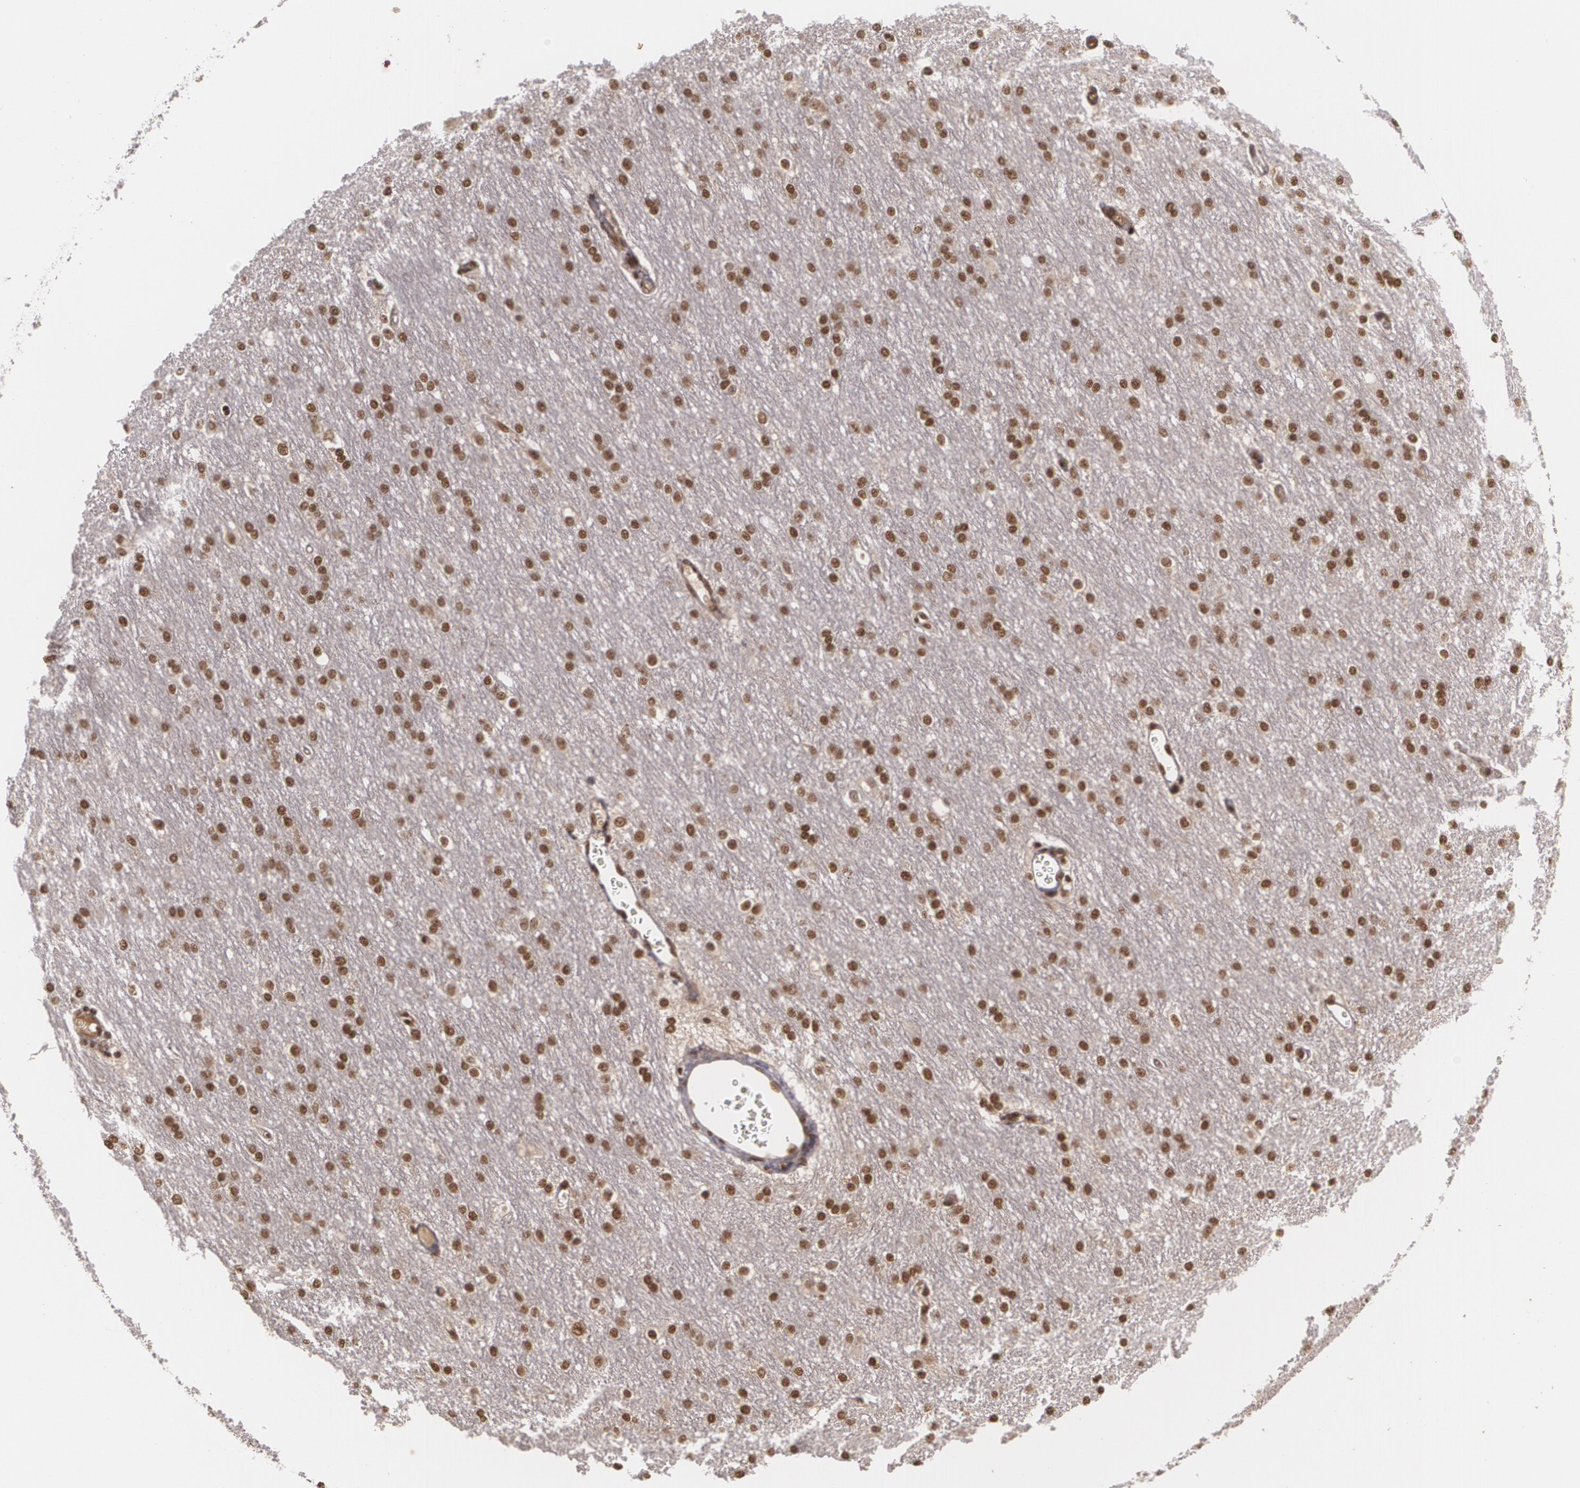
{"staining": {"intensity": "moderate", "quantity": ">75%", "location": "nuclear"}, "tissue": "cerebral cortex", "cell_type": "Endothelial cells", "image_type": "normal", "snomed": [{"axis": "morphology", "description": "Normal tissue, NOS"}, {"axis": "morphology", "description": "Inflammation, NOS"}, {"axis": "topography", "description": "Cerebral cortex"}], "caption": "Protein analysis of normal cerebral cortex demonstrates moderate nuclear staining in about >75% of endothelial cells. The protein of interest is shown in brown color, while the nuclei are stained blue.", "gene": "RXRB", "patient": {"sex": "male", "age": 6}}